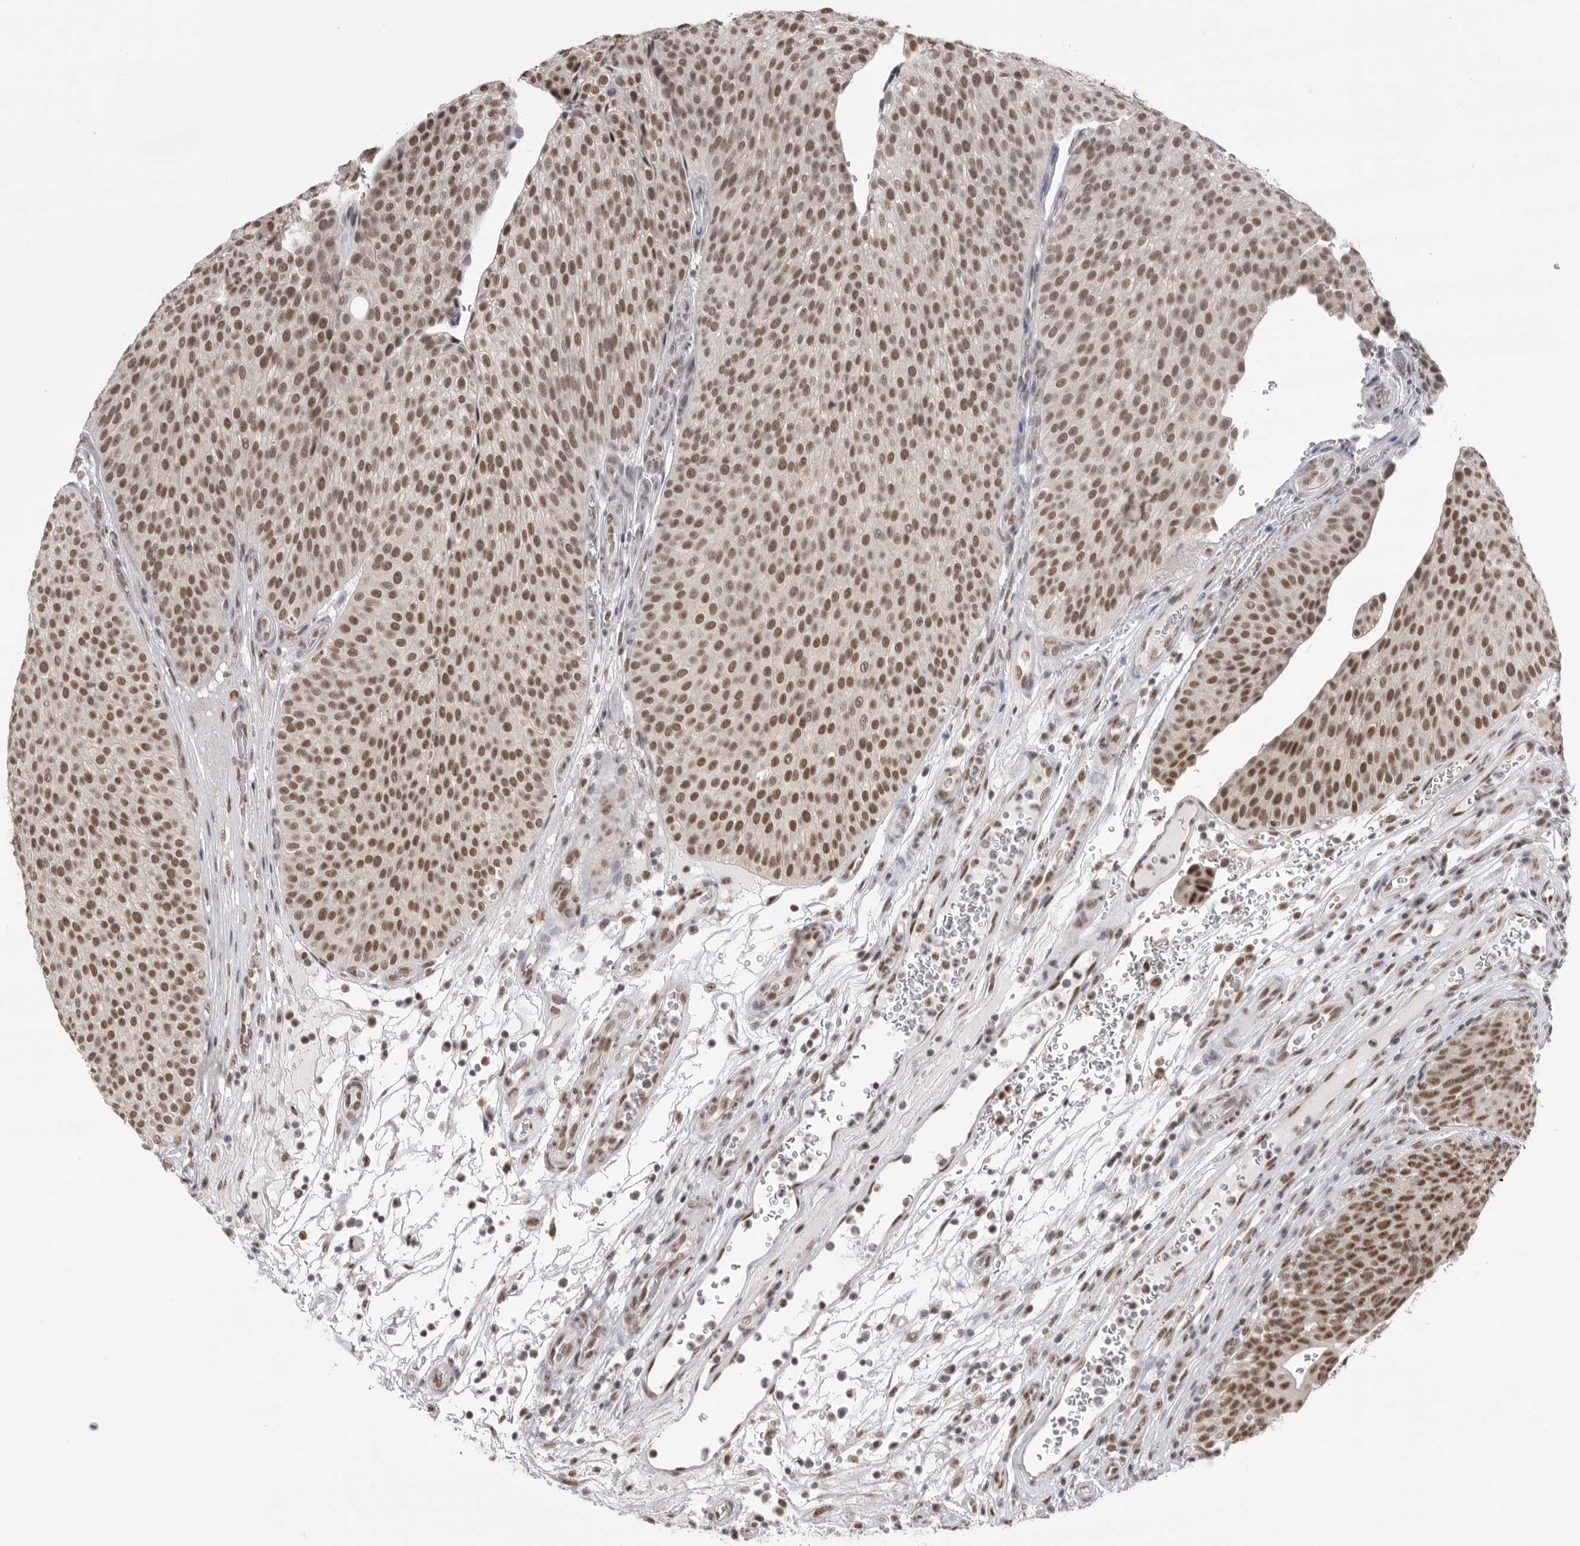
{"staining": {"intensity": "moderate", "quantity": ">75%", "location": "nuclear"}, "tissue": "urothelial cancer", "cell_type": "Tumor cells", "image_type": "cancer", "snomed": [{"axis": "morphology", "description": "Normal tissue, NOS"}, {"axis": "morphology", "description": "Urothelial carcinoma, Low grade"}, {"axis": "topography", "description": "Smooth muscle"}, {"axis": "topography", "description": "Urinary bladder"}], "caption": "Protein staining of urothelial cancer tissue reveals moderate nuclear staining in about >75% of tumor cells.", "gene": "BCLAF3", "patient": {"sex": "male", "age": 60}}